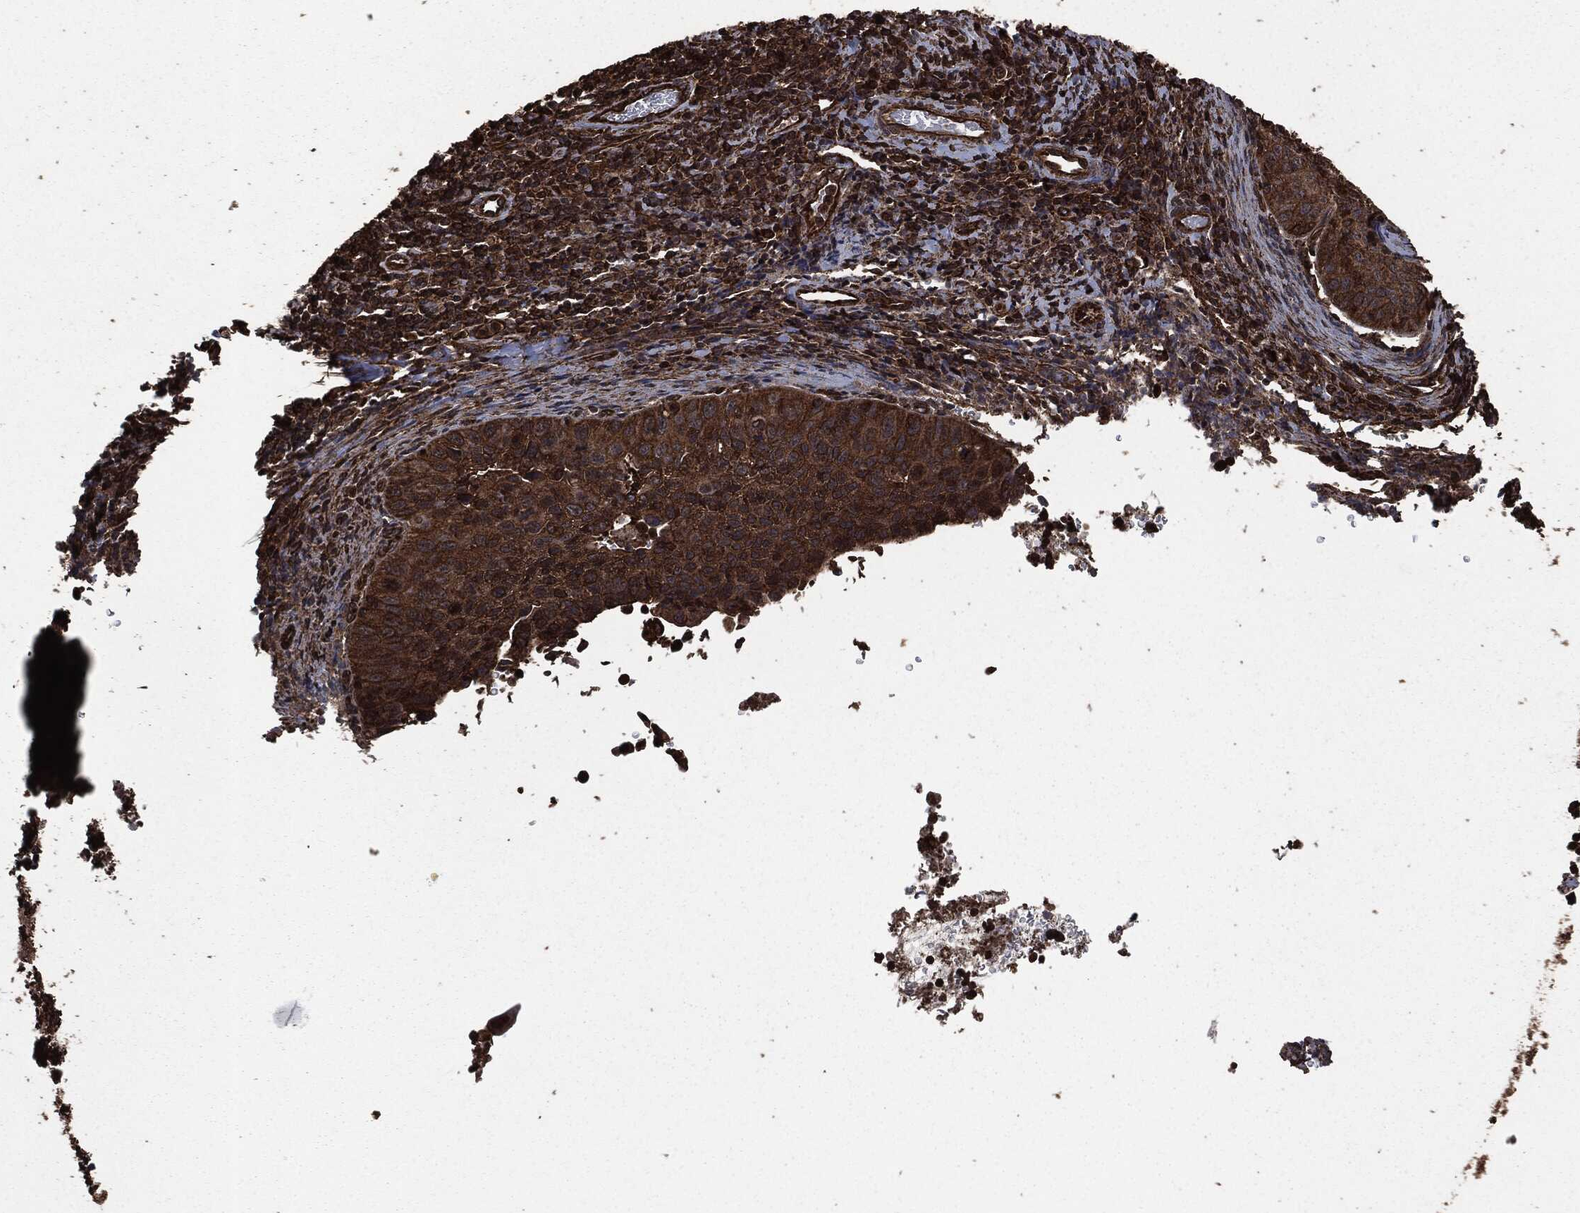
{"staining": {"intensity": "strong", "quantity": ">75%", "location": "cytoplasmic/membranous"}, "tissue": "cervical cancer", "cell_type": "Tumor cells", "image_type": "cancer", "snomed": [{"axis": "morphology", "description": "Squamous cell carcinoma, NOS"}, {"axis": "topography", "description": "Cervix"}], "caption": "An IHC image of neoplastic tissue is shown. Protein staining in brown labels strong cytoplasmic/membranous positivity in cervical cancer within tumor cells.", "gene": "HRAS", "patient": {"sex": "female", "age": 26}}